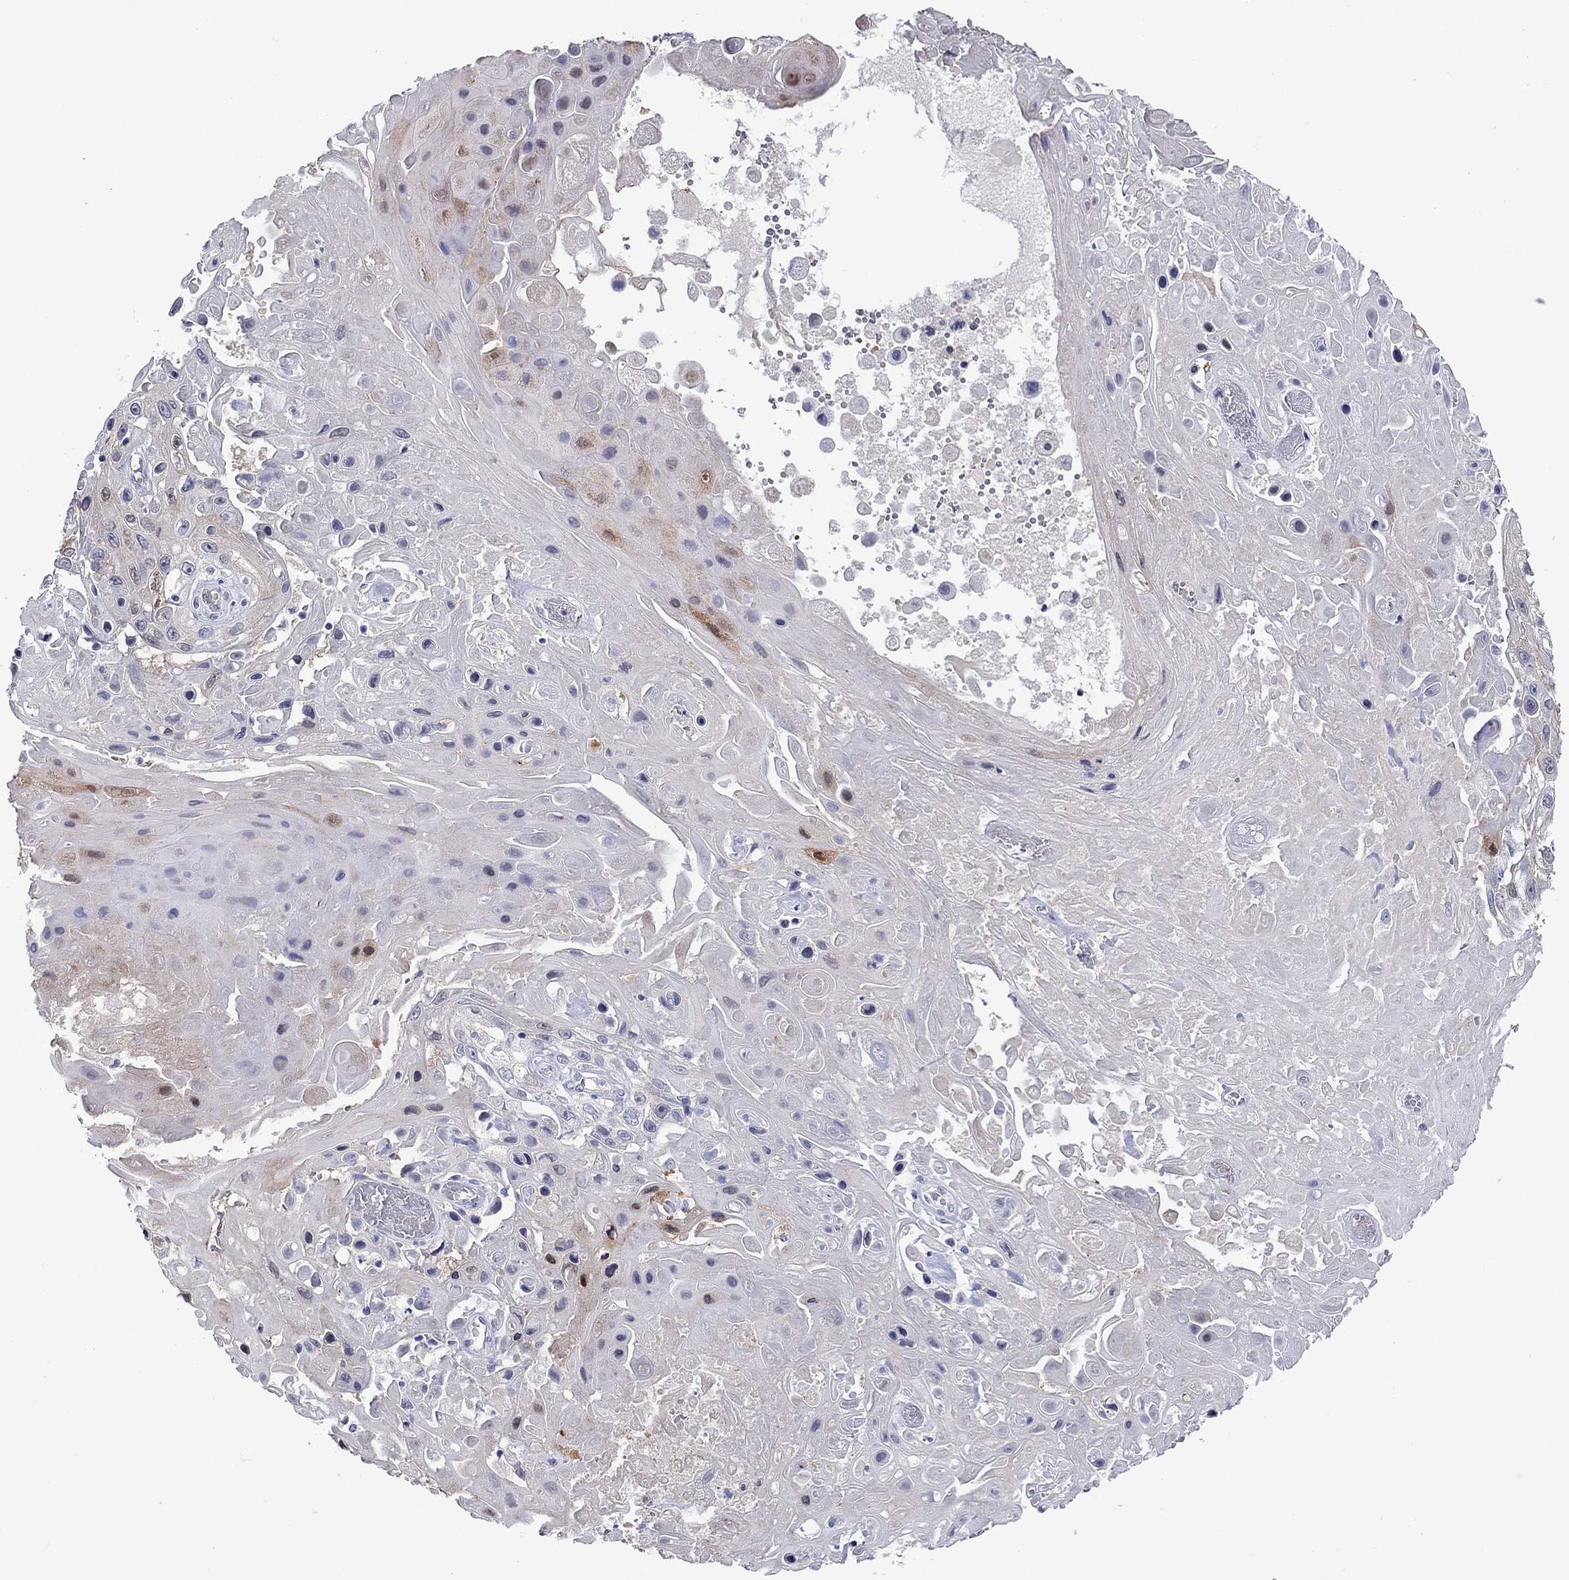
{"staining": {"intensity": "weak", "quantity": "<25%", "location": "cytoplasmic/membranous"}, "tissue": "skin cancer", "cell_type": "Tumor cells", "image_type": "cancer", "snomed": [{"axis": "morphology", "description": "Squamous cell carcinoma, NOS"}, {"axis": "topography", "description": "Skin"}], "caption": "An immunohistochemistry image of skin cancer (squamous cell carcinoma) is shown. There is no staining in tumor cells of skin cancer (squamous cell carcinoma).", "gene": "CTNNBIP1", "patient": {"sex": "male", "age": 82}}